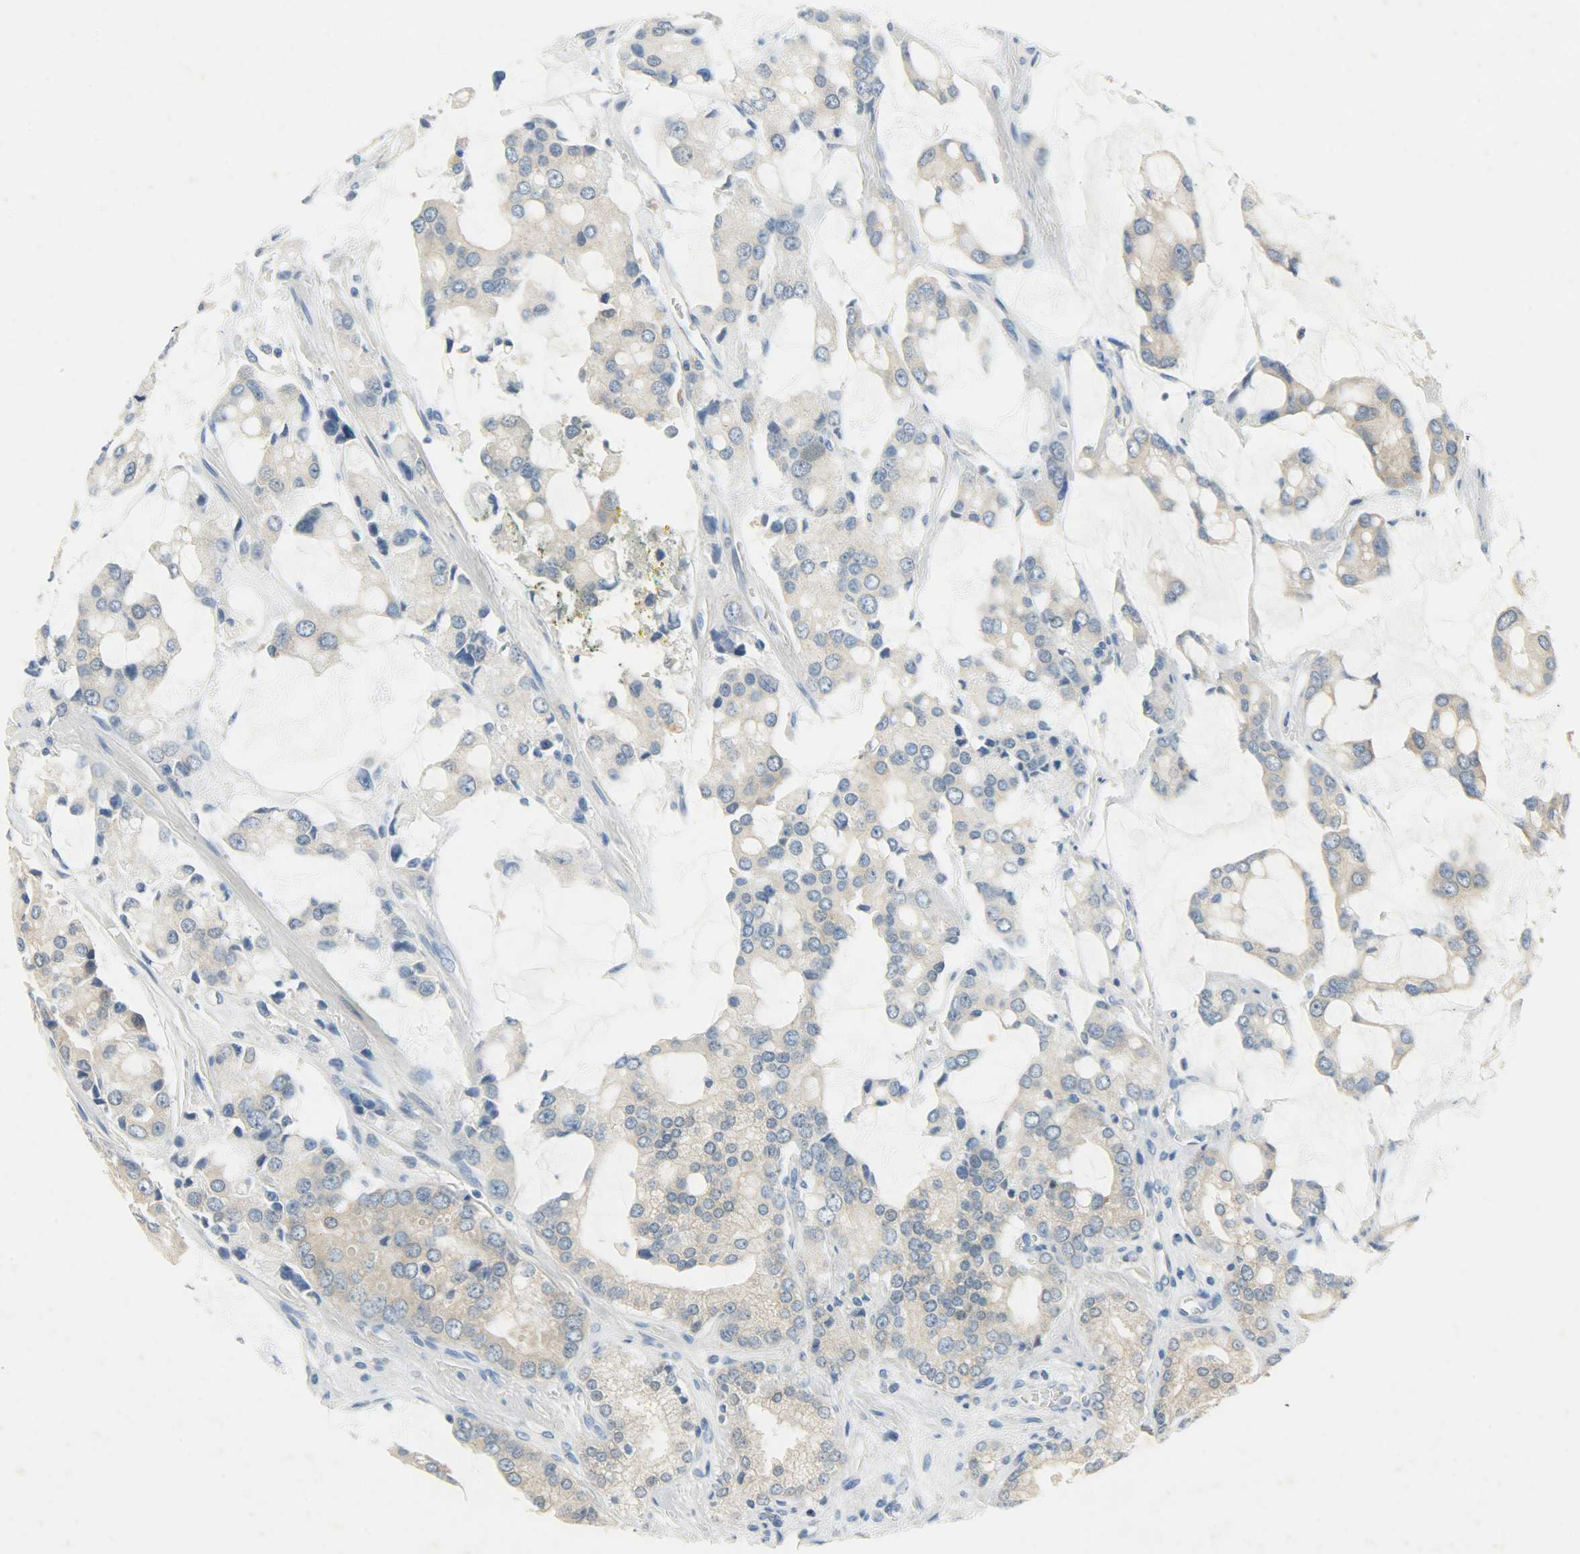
{"staining": {"intensity": "moderate", "quantity": "25%-75%", "location": "cytoplasmic/membranous"}, "tissue": "prostate cancer", "cell_type": "Tumor cells", "image_type": "cancer", "snomed": [{"axis": "morphology", "description": "Adenocarcinoma, High grade"}, {"axis": "topography", "description": "Prostate"}], "caption": "Brown immunohistochemical staining in adenocarcinoma (high-grade) (prostate) demonstrates moderate cytoplasmic/membranous staining in about 25%-75% of tumor cells.", "gene": "PROM1", "patient": {"sex": "male", "age": 67}}